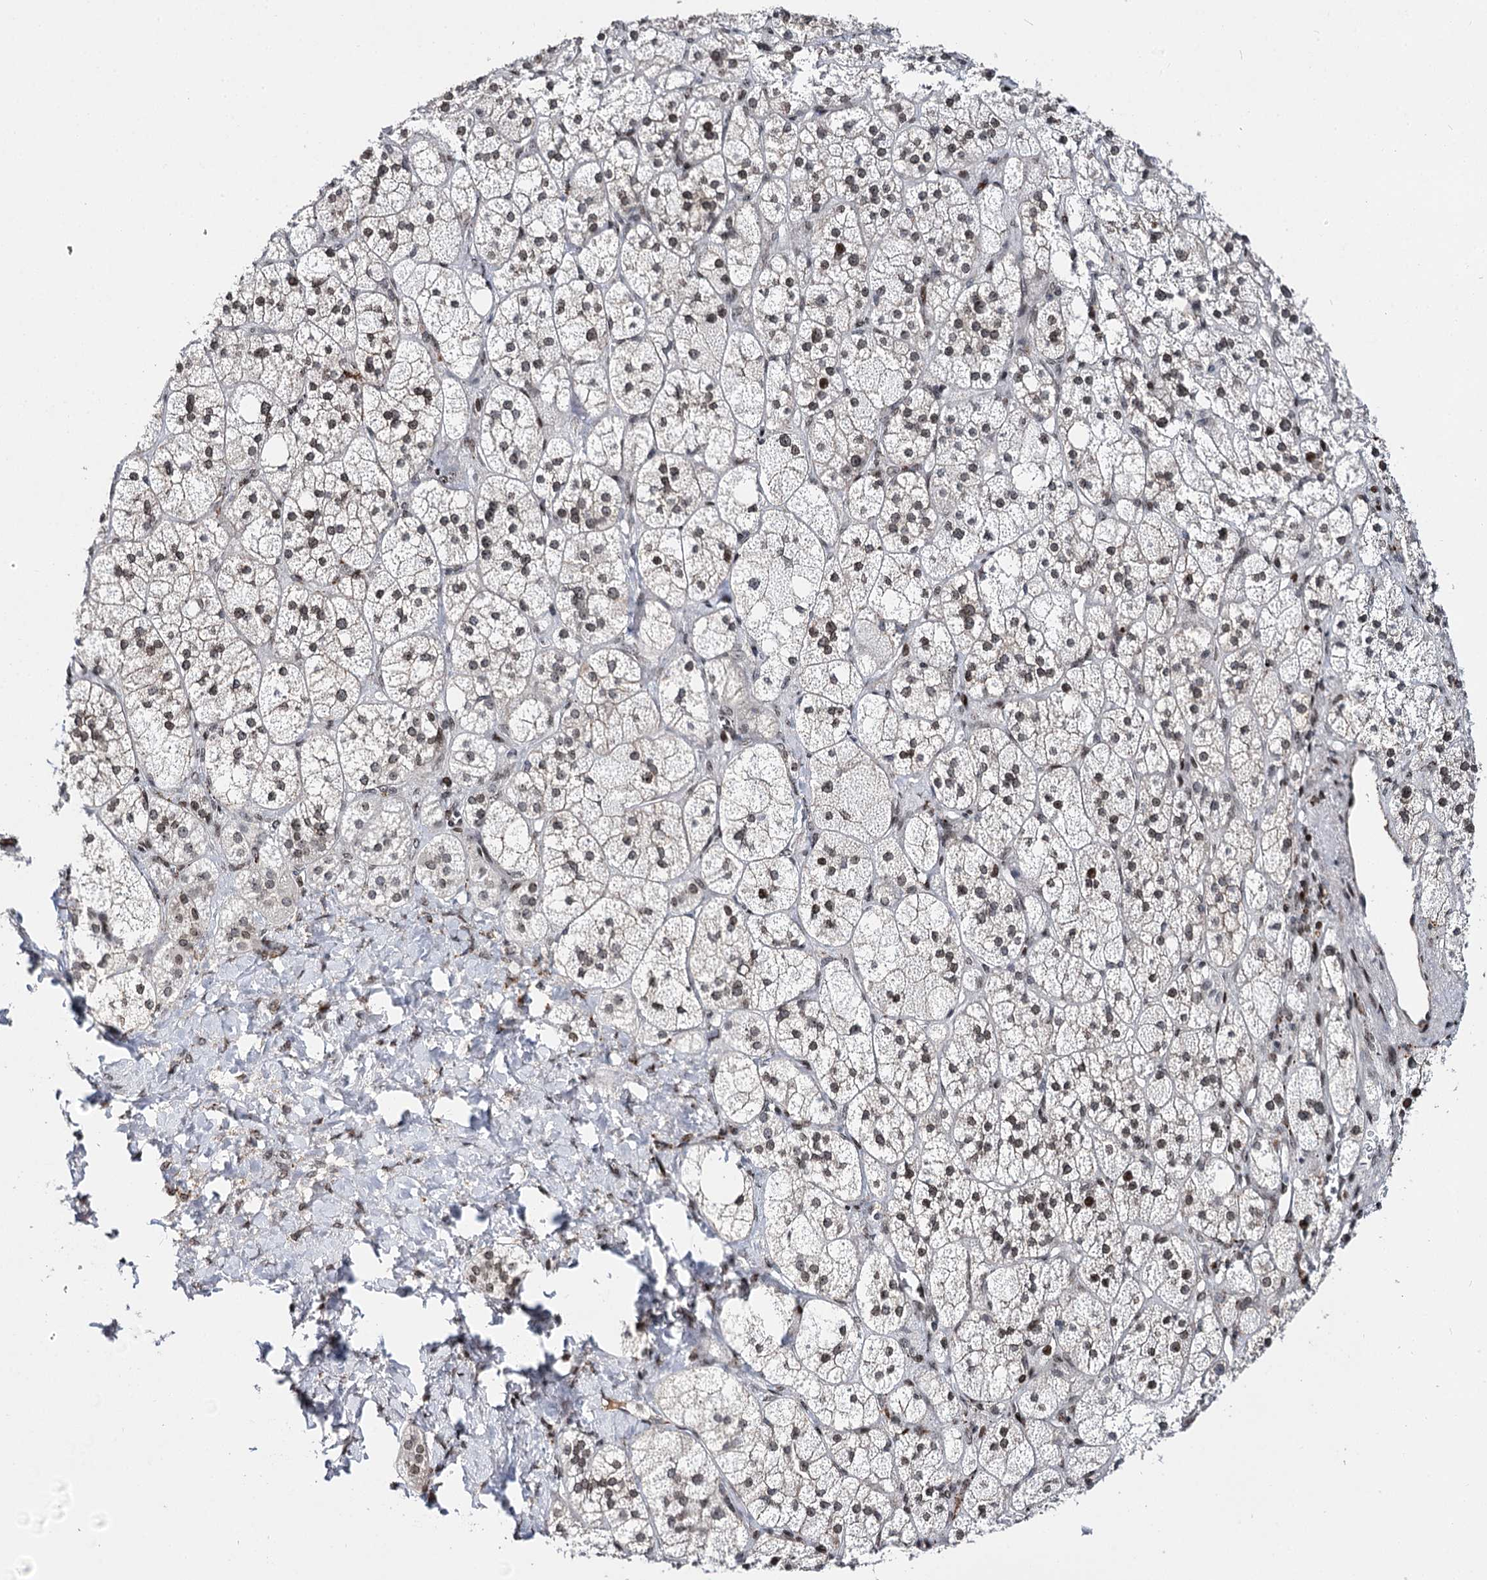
{"staining": {"intensity": "strong", "quantity": "25%-75%", "location": "nuclear"}, "tissue": "adrenal gland", "cell_type": "Glandular cells", "image_type": "normal", "snomed": [{"axis": "morphology", "description": "Normal tissue, NOS"}, {"axis": "topography", "description": "Adrenal gland"}], "caption": "Immunohistochemical staining of normal human adrenal gland exhibits high levels of strong nuclear staining in about 25%-75% of glandular cells.", "gene": "ITFG2", "patient": {"sex": "male", "age": 61}}